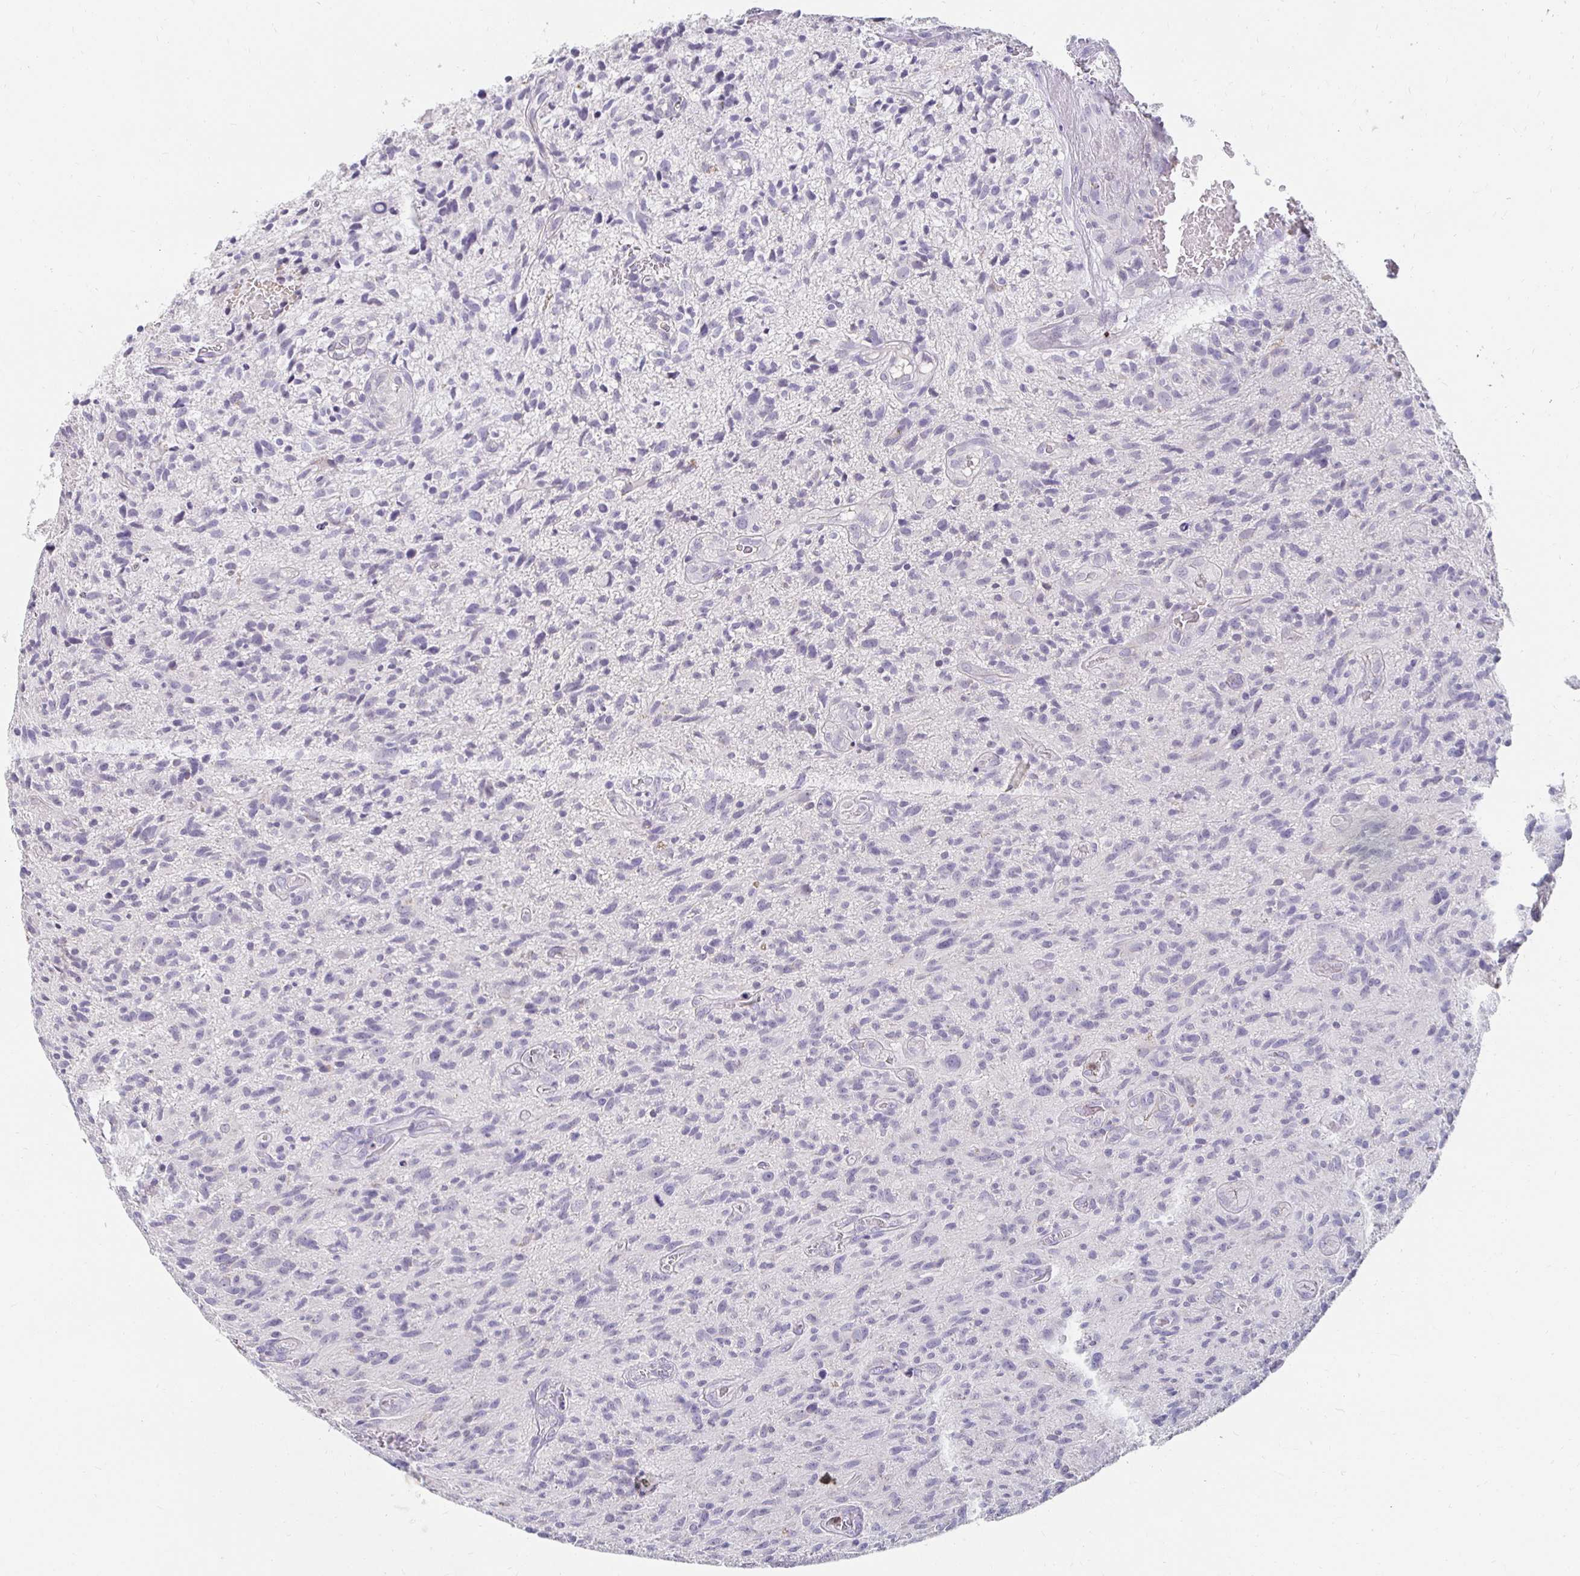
{"staining": {"intensity": "negative", "quantity": "none", "location": "none"}, "tissue": "glioma", "cell_type": "Tumor cells", "image_type": "cancer", "snomed": [{"axis": "morphology", "description": "Glioma, malignant, High grade"}, {"axis": "topography", "description": "Brain"}], "caption": "DAB immunohistochemical staining of malignant glioma (high-grade) shows no significant positivity in tumor cells.", "gene": "GK2", "patient": {"sex": "male", "age": 75}}